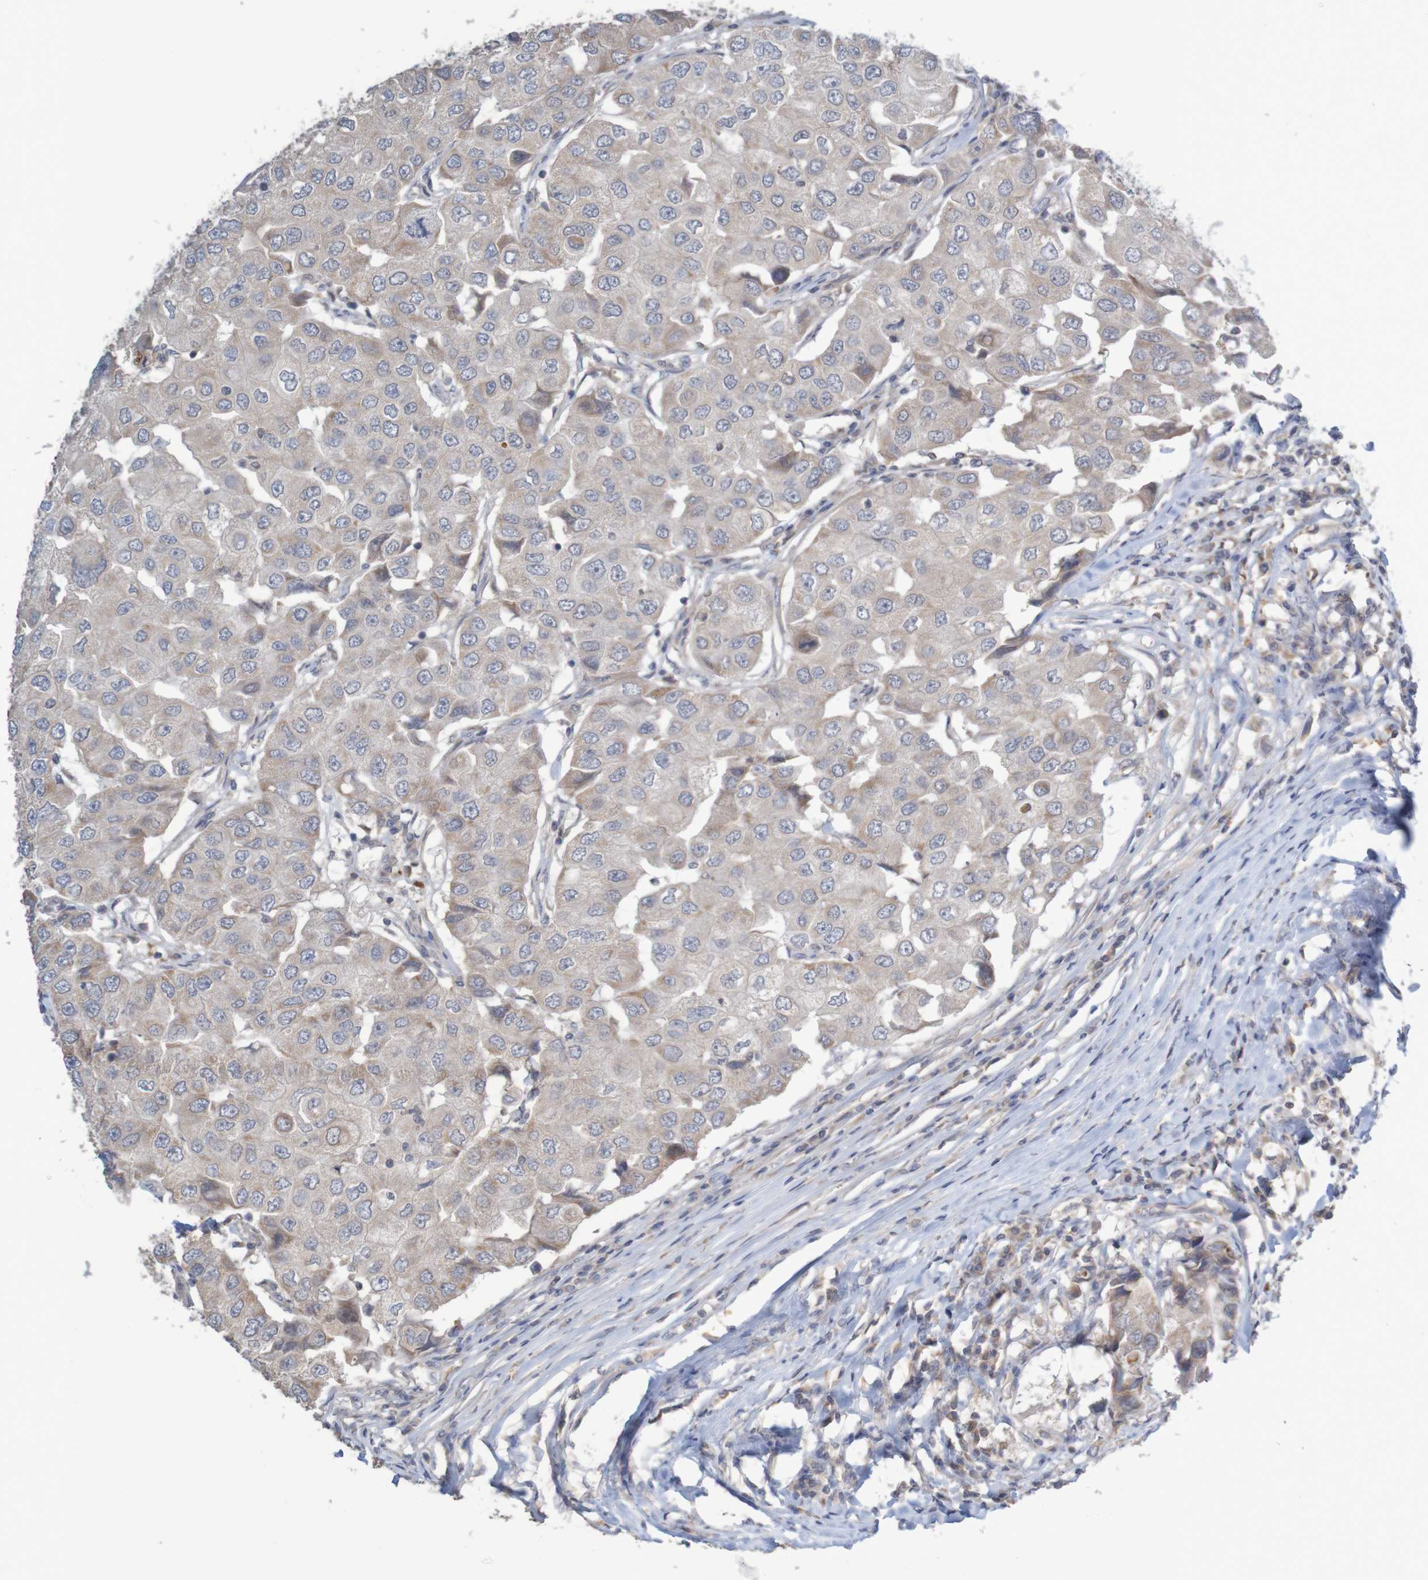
{"staining": {"intensity": "weak", "quantity": "<25%", "location": "cytoplasmic/membranous"}, "tissue": "breast cancer", "cell_type": "Tumor cells", "image_type": "cancer", "snomed": [{"axis": "morphology", "description": "Duct carcinoma"}, {"axis": "topography", "description": "Breast"}], "caption": "Immunohistochemistry micrograph of breast cancer stained for a protein (brown), which shows no expression in tumor cells.", "gene": "ANKK1", "patient": {"sex": "female", "age": 27}}